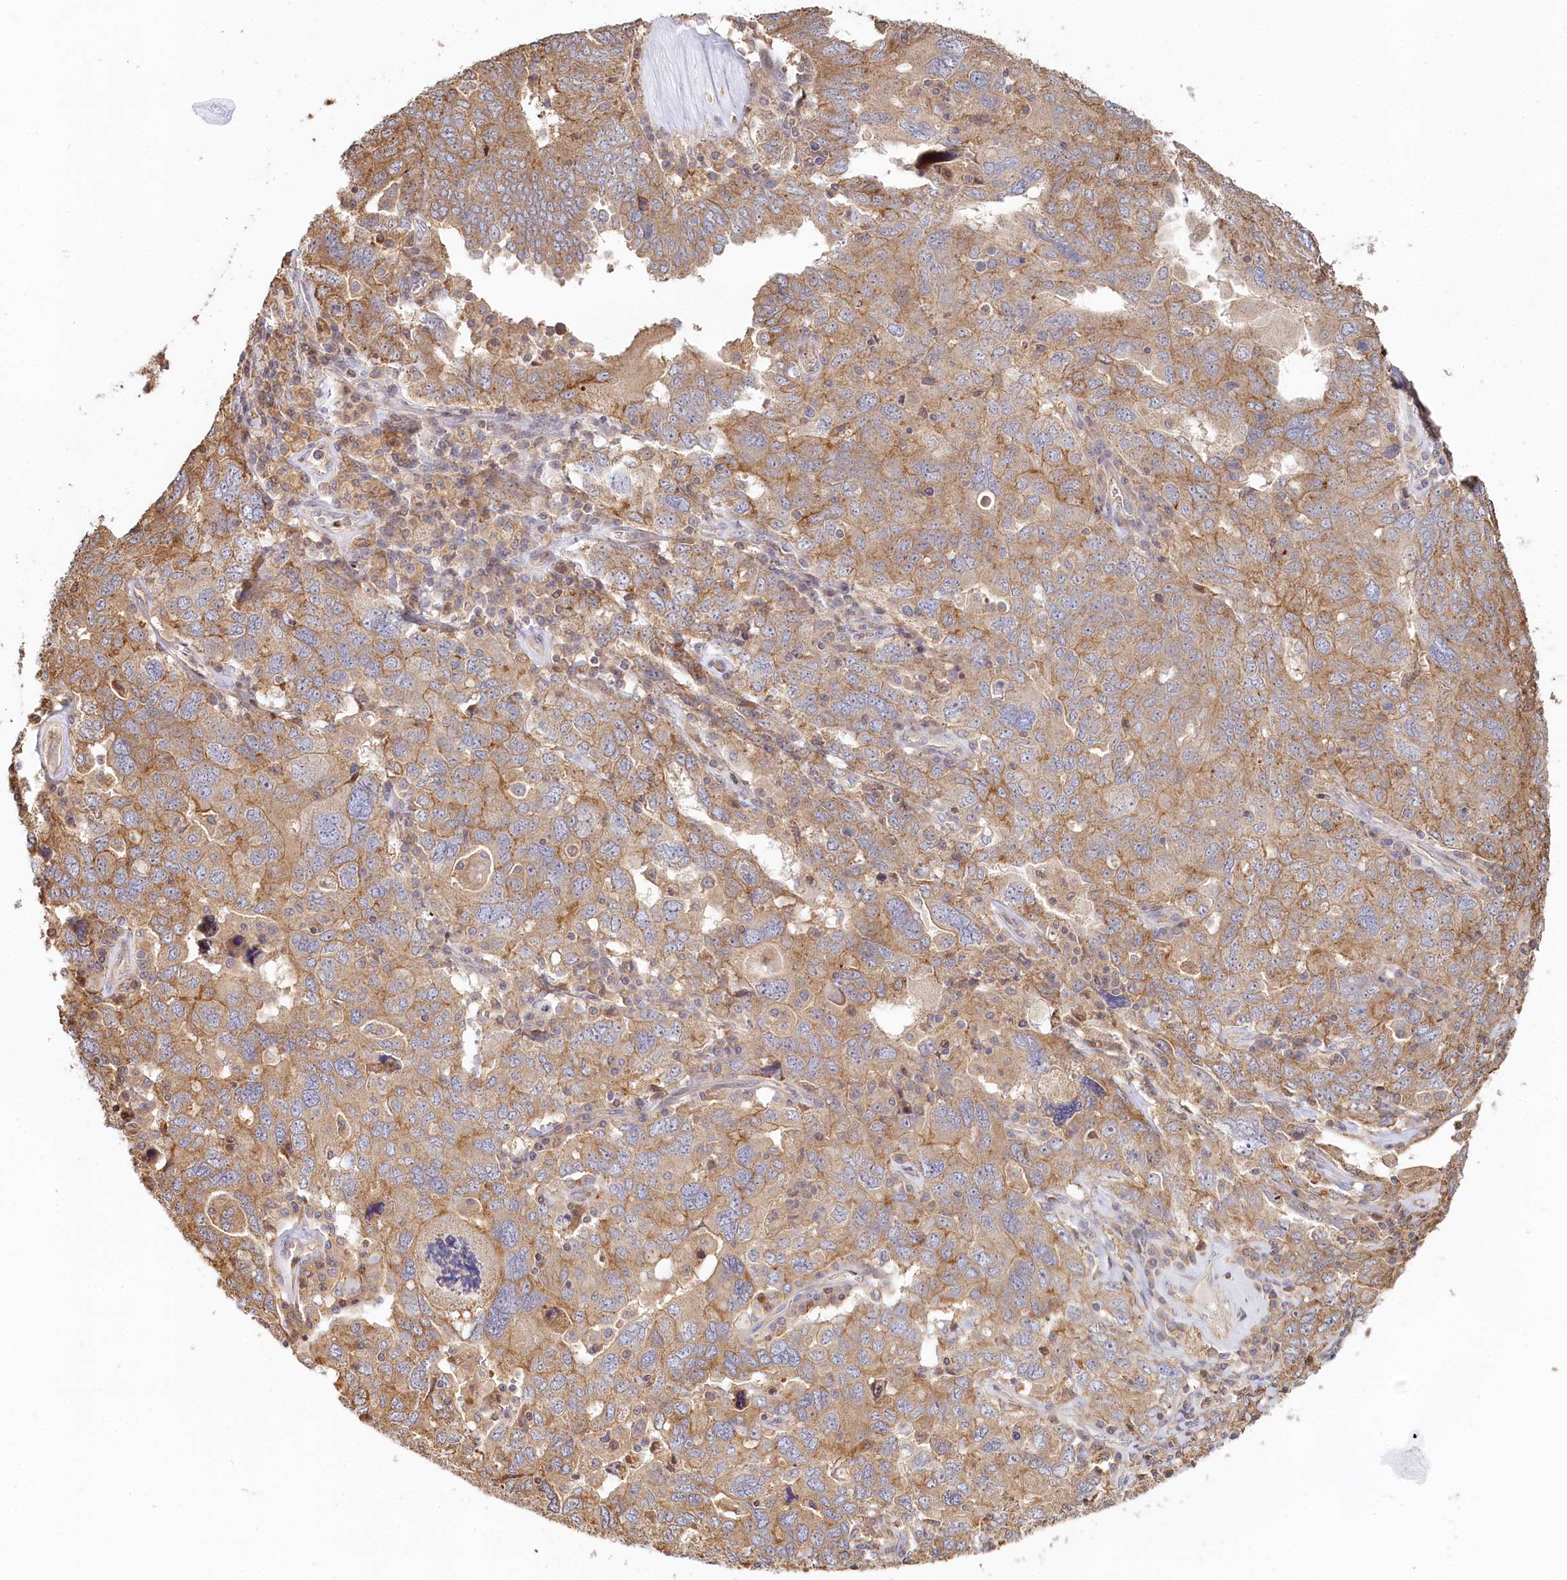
{"staining": {"intensity": "moderate", "quantity": ">75%", "location": "cytoplasmic/membranous"}, "tissue": "ovarian cancer", "cell_type": "Tumor cells", "image_type": "cancer", "snomed": [{"axis": "morphology", "description": "Carcinoma, endometroid"}, {"axis": "topography", "description": "Ovary"}], "caption": "Endometroid carcinoma (ovarian) stained with a brown dye displays moderate cytoplasmic/membranous positive expression in approximately >75% of tumor cells.", "gene": "HAL", "patient": {"sex": "female", "age": 62}}